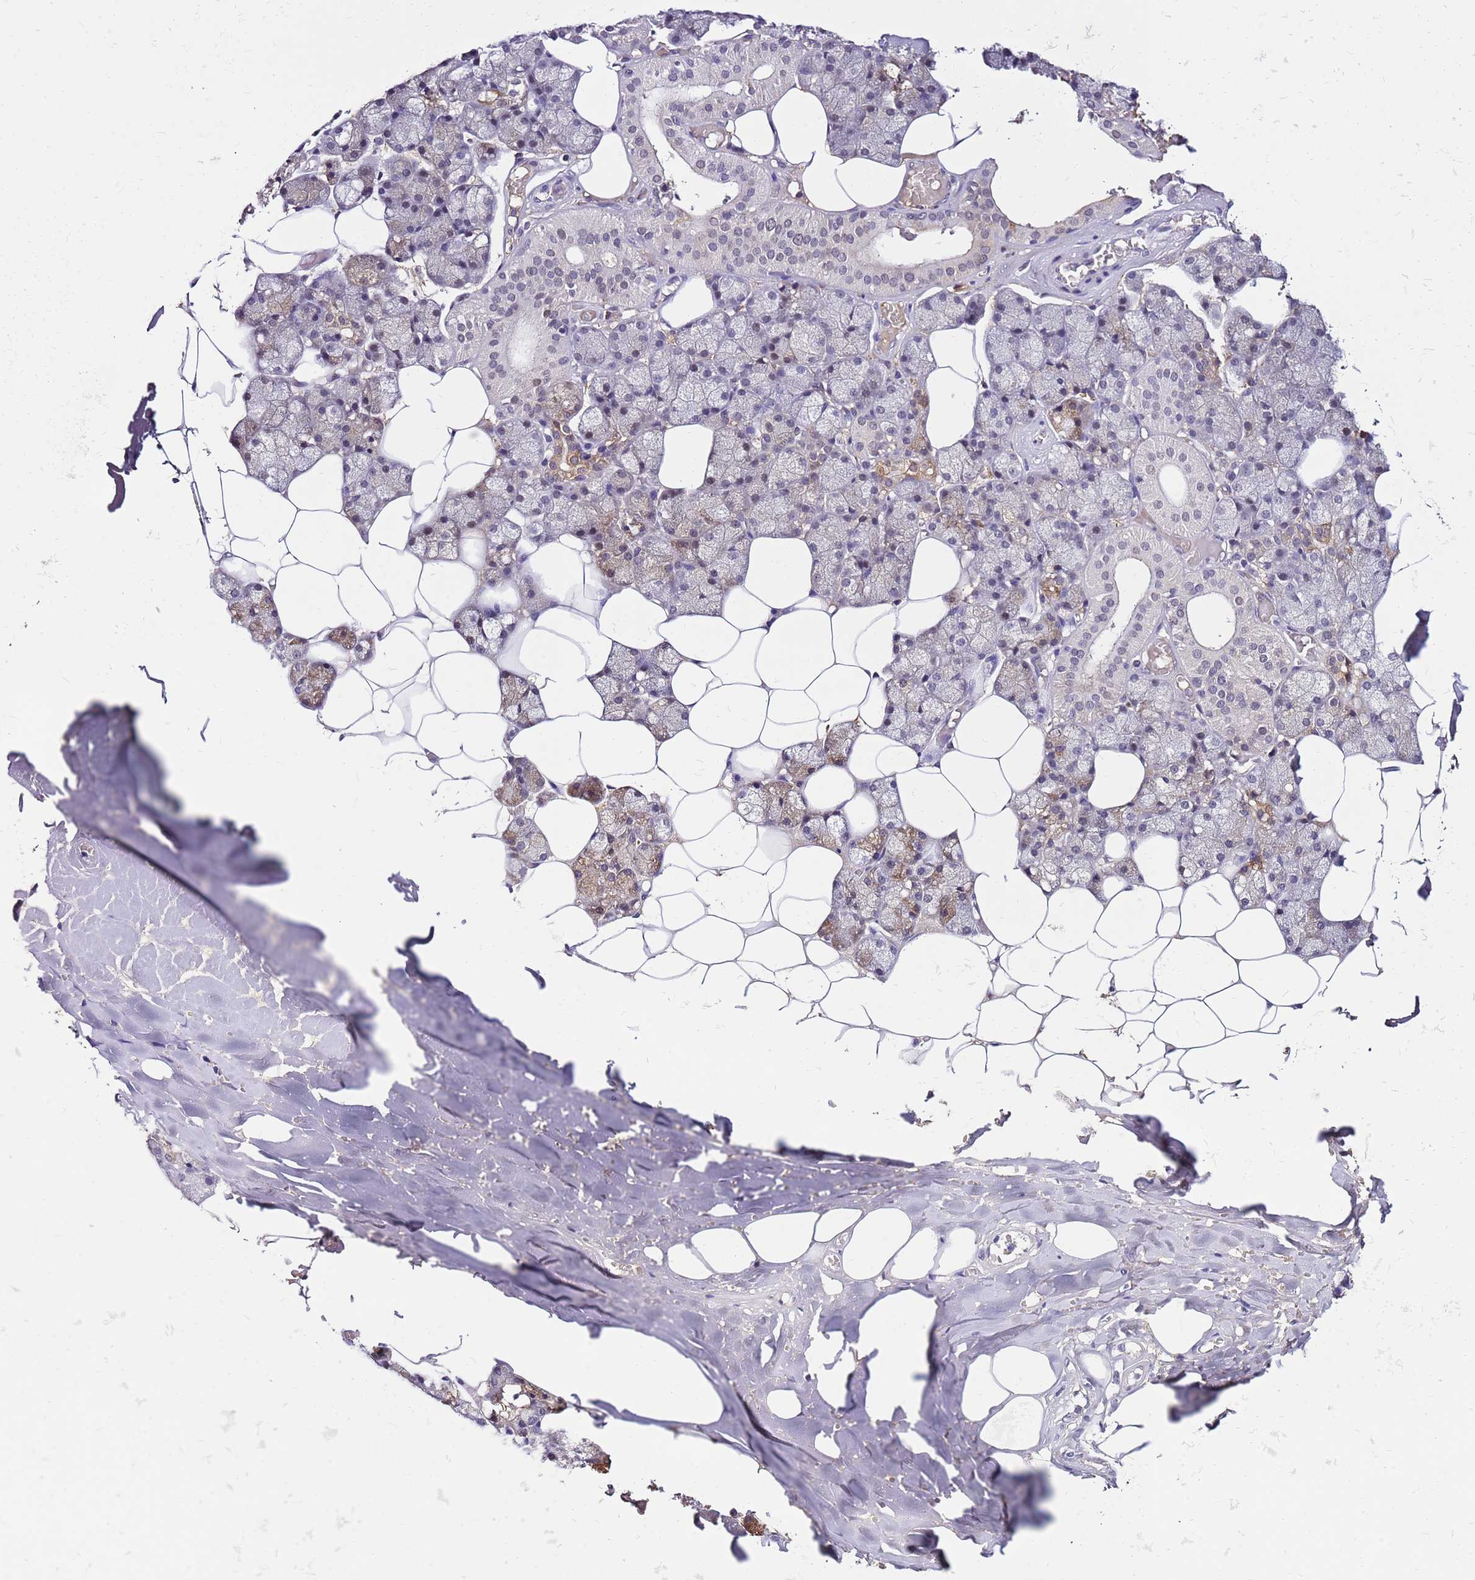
{"staining": {"intensity": "strong", "quantity": "<25%", "location": "cytoplasmic/membranous,nuclear"}, "tissue": "salivary gland", "cell_type": "Glandular cells", "image_type": "normal", "snomed": [{"axis": "morphology", "description": "Normal tissue, NOS"}, {"axis": "topography", "description": "Salivary gland"}], "caption": "Benign salivary gland demonstrates strong cytoplasmic/membranous,nuclear staining in about <25% of glandular cells, visualized by immunohistochemistry. (IHC, brightfield microscopy, high magnification).", "gene": "ALDH1A3", "patient": {"sex": "male", "age": 62}}